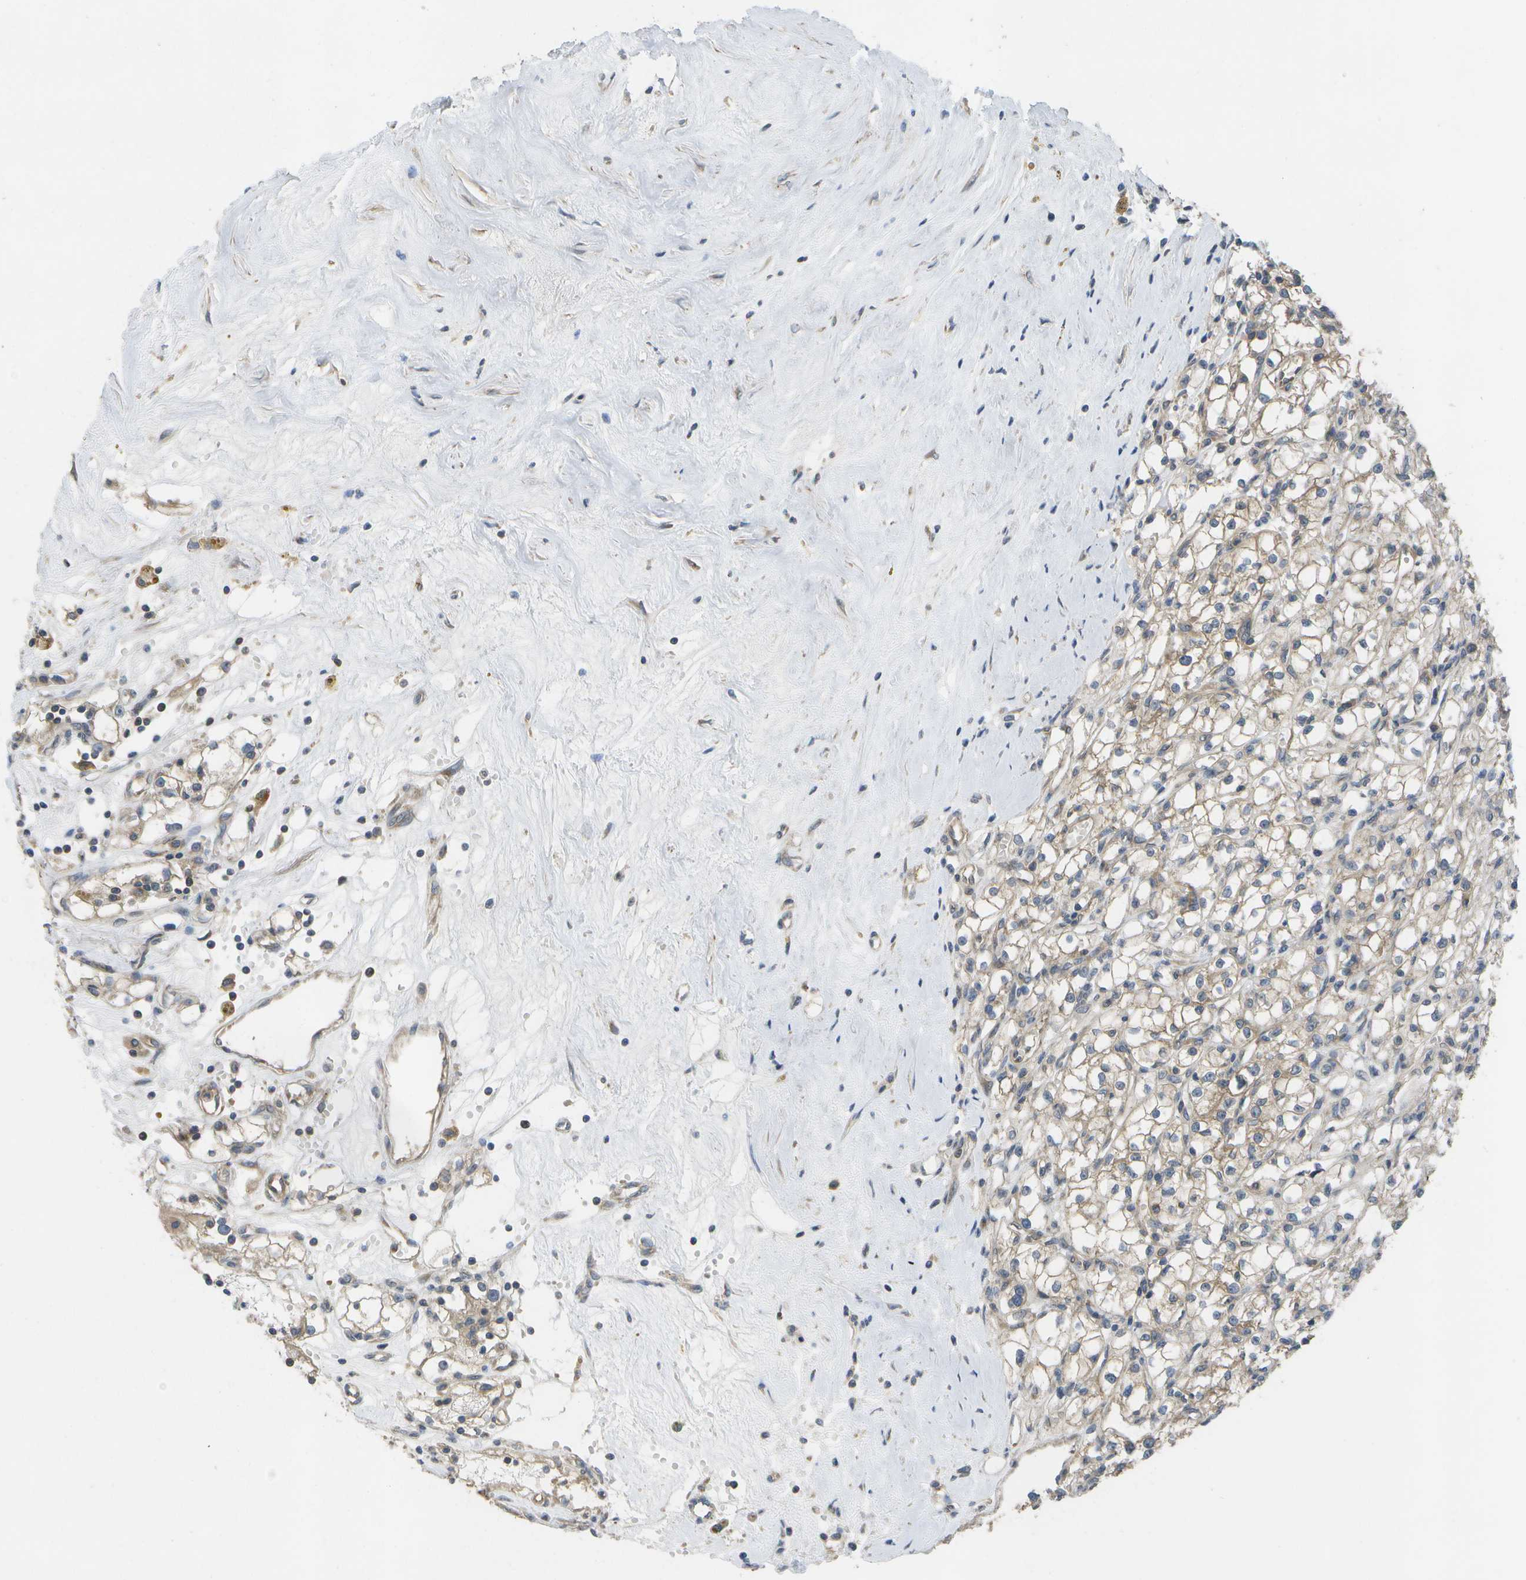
{"staining": {"intensity": "weak", "quantity": ">75%", "location": "cytoplasmic/membranous"}, "tissue": "renal cancer", "cell_type": "Tumor cells", "image_type": "cancer", "snomed": [{"axis": "morphology", "description": "Adenocarcinoma, NOS"}, {"axis": "topography", "description": "Kidney"}], "caption": "Renal cancer (adenocarcinoma) was stained to show a protein in brown. There is low levels of weak cytoplasmic/membranous staining in approximately >75% of tumor cells.", "gene": "DPM3", "patient": {"sex": "male", "age": 56}}